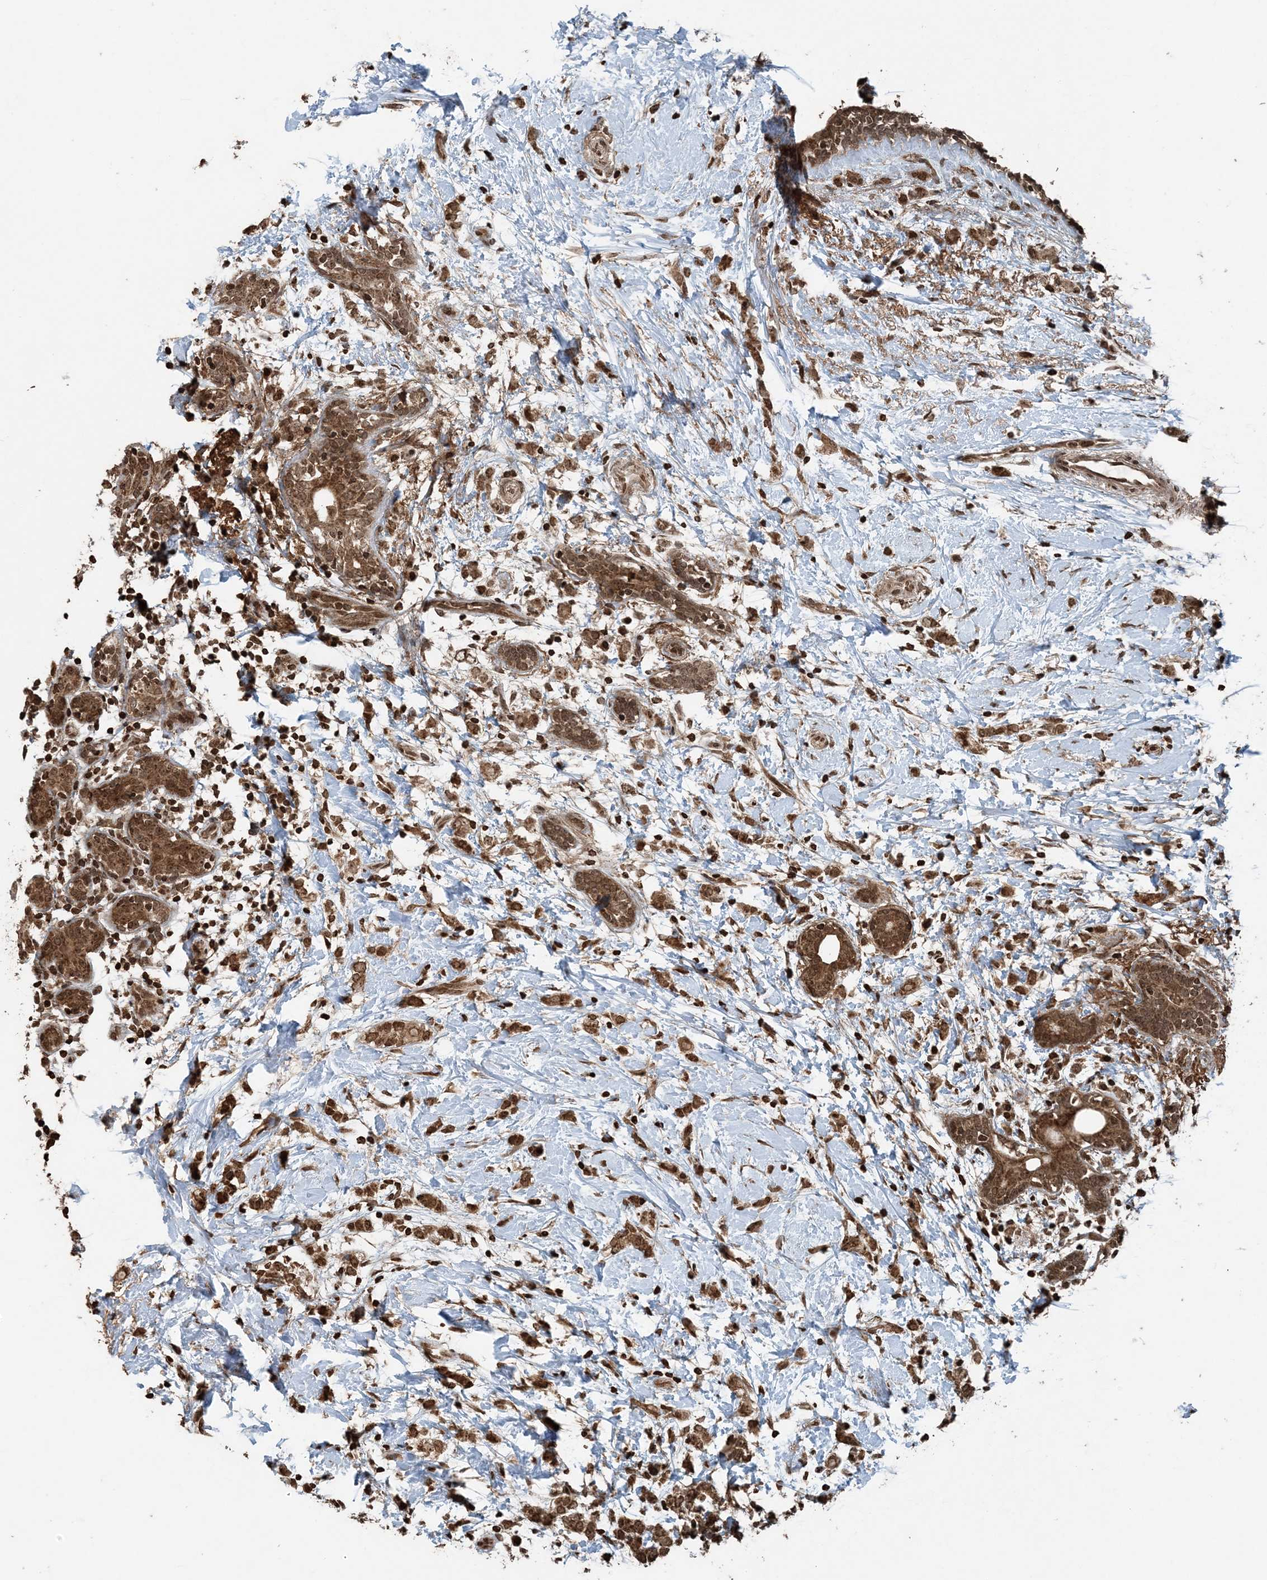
{"staining": {"intensity": "moderate", "quantity": ">75%", "location": "cytoplasmic/membranous,nuclear"}, "tissue": "breast cancer", "cell_type": "Tumor cells", "image_type": "cancer", "snomed": [{"axis": "morphology", "description": "Normal tissue, NOS"}, {"axis": "morphology", "description": "Lobular carcinoma"}, {"axis": "topography", "description": "Breast"}], "caption": "Tumor cells display medium levels of moderate cytoplasmic/membranous and nuclear positivity in approximately >75% of cells in breast lobular carcinoma. Immunohistochemistry stains the protein of interest in brown and the nuclei are stained blue.", "gene": "ZFAND2B", "patient": {"sex": "female", "age": 47}}